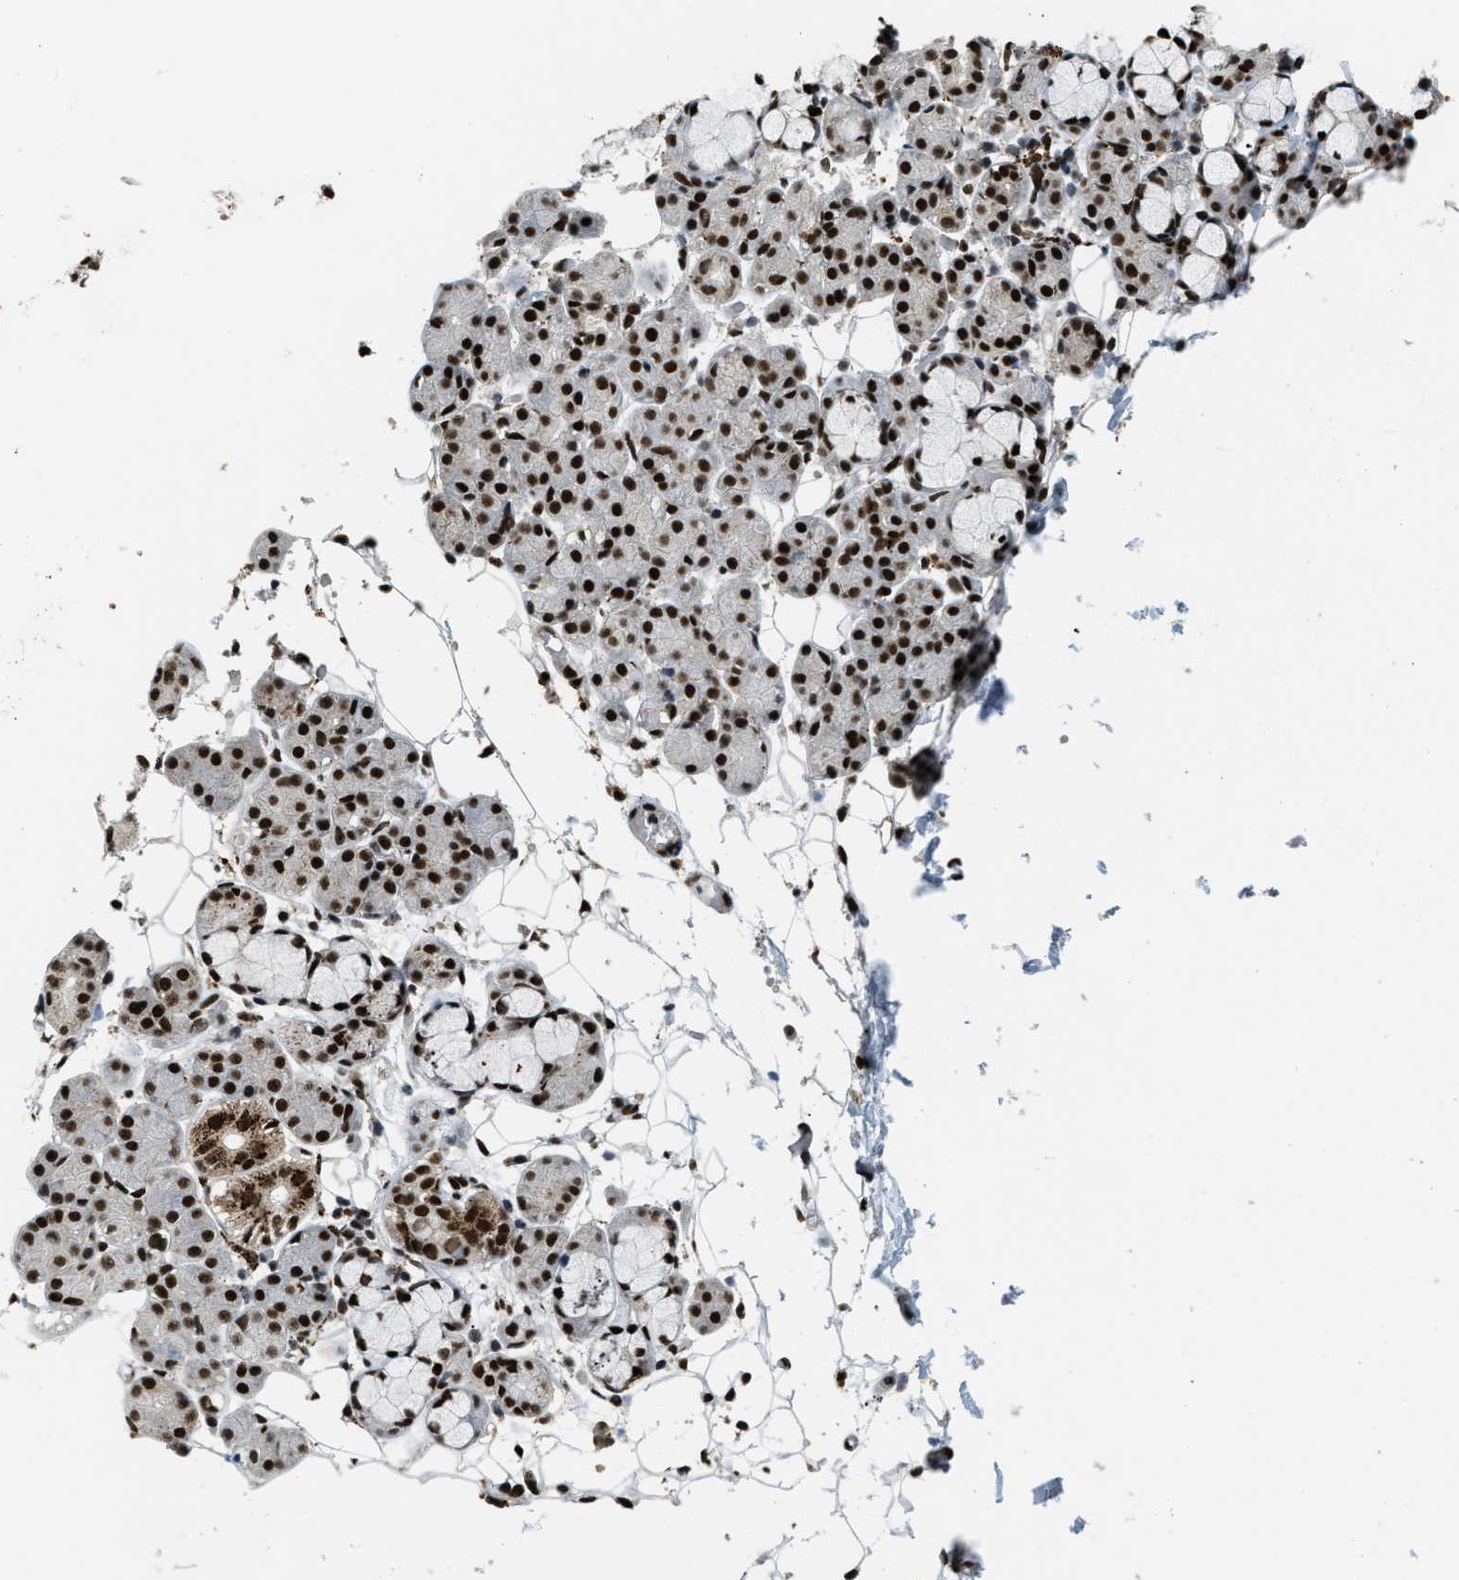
{"staining": {"intensity": "strong", "quantity": ">75%", "location": "cytoplasmic/membranous,nuclear"}, "tissue": "salivary gland", "cell_type": "Glandular cells", "image_type": "normal", "snomed": [{"axis": "morphology", "description": "Normal tissue, NOS"}, {"axis": "topography", "description": "Salivary gland"}], "caption": "Immunohistochemistry micrograph of normal human salivary gland stained for a protein (brown), which displays high levels of strong cytoplasmic/membranous,nuclear positivity in about >75% of glandular cells.", "gene": "NUMA1", "patient": {"sex": "male", "age": 63}}